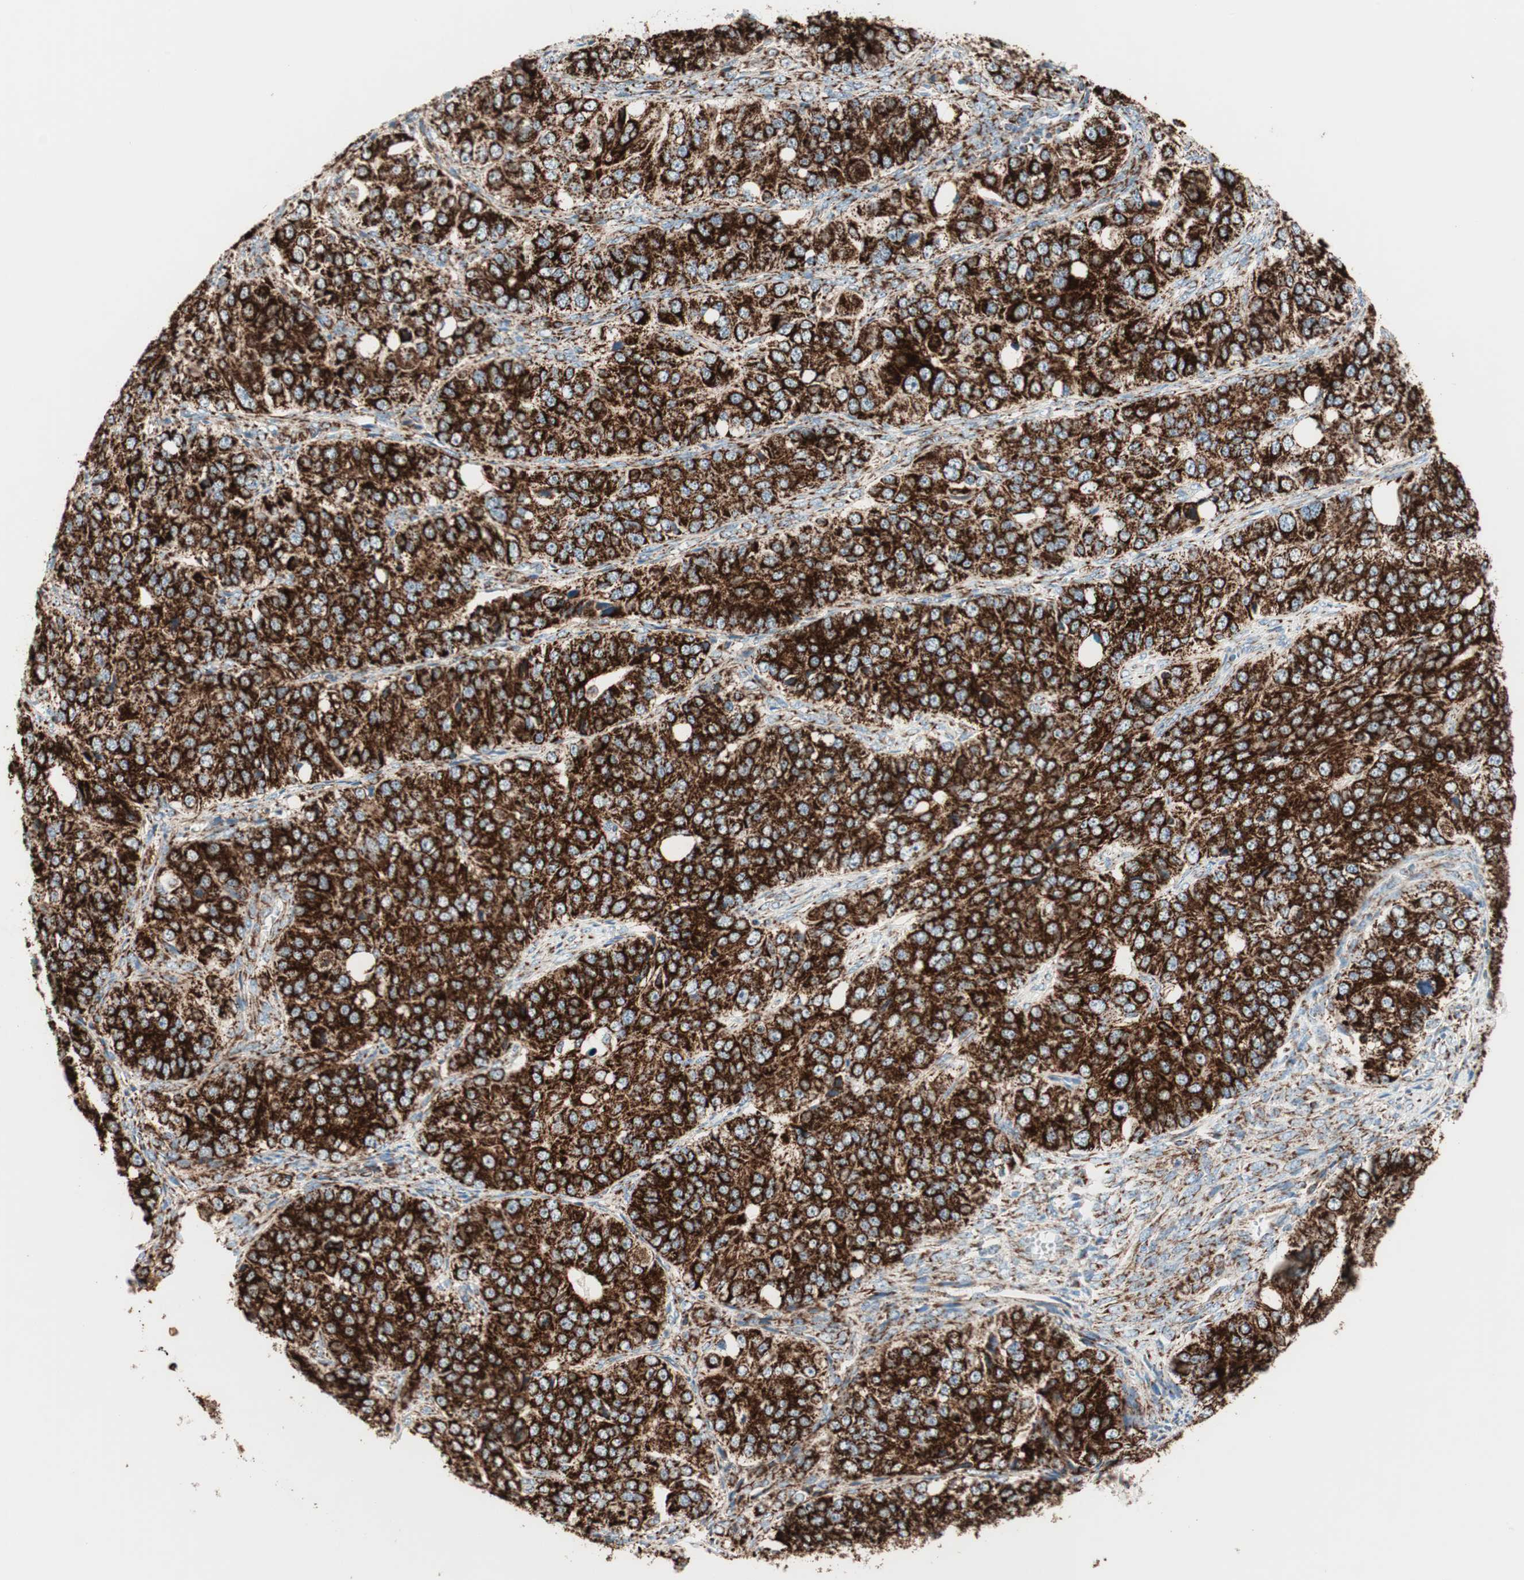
{"staining": {"intensity": "strong", "quantity": ">75%", "location": "cytoplasmic/membranous"}, "tissue": "ovarian cancer", "cell_type": "Tumor cells", "image_type": "cancer", "snomed": [{"axis": "morphology", "description": "Carcinoma, endometroid"}, {"axis": "topography", "description": "Ovary"}], "caption": "A brown stain labels strong cytoplasmic/membranous positivity of a protein in ovarian cancer (endometroid carcinoma) tumor cells.", "gene": "TOMM20", "patient": {"sex": "female", "age": 51}}